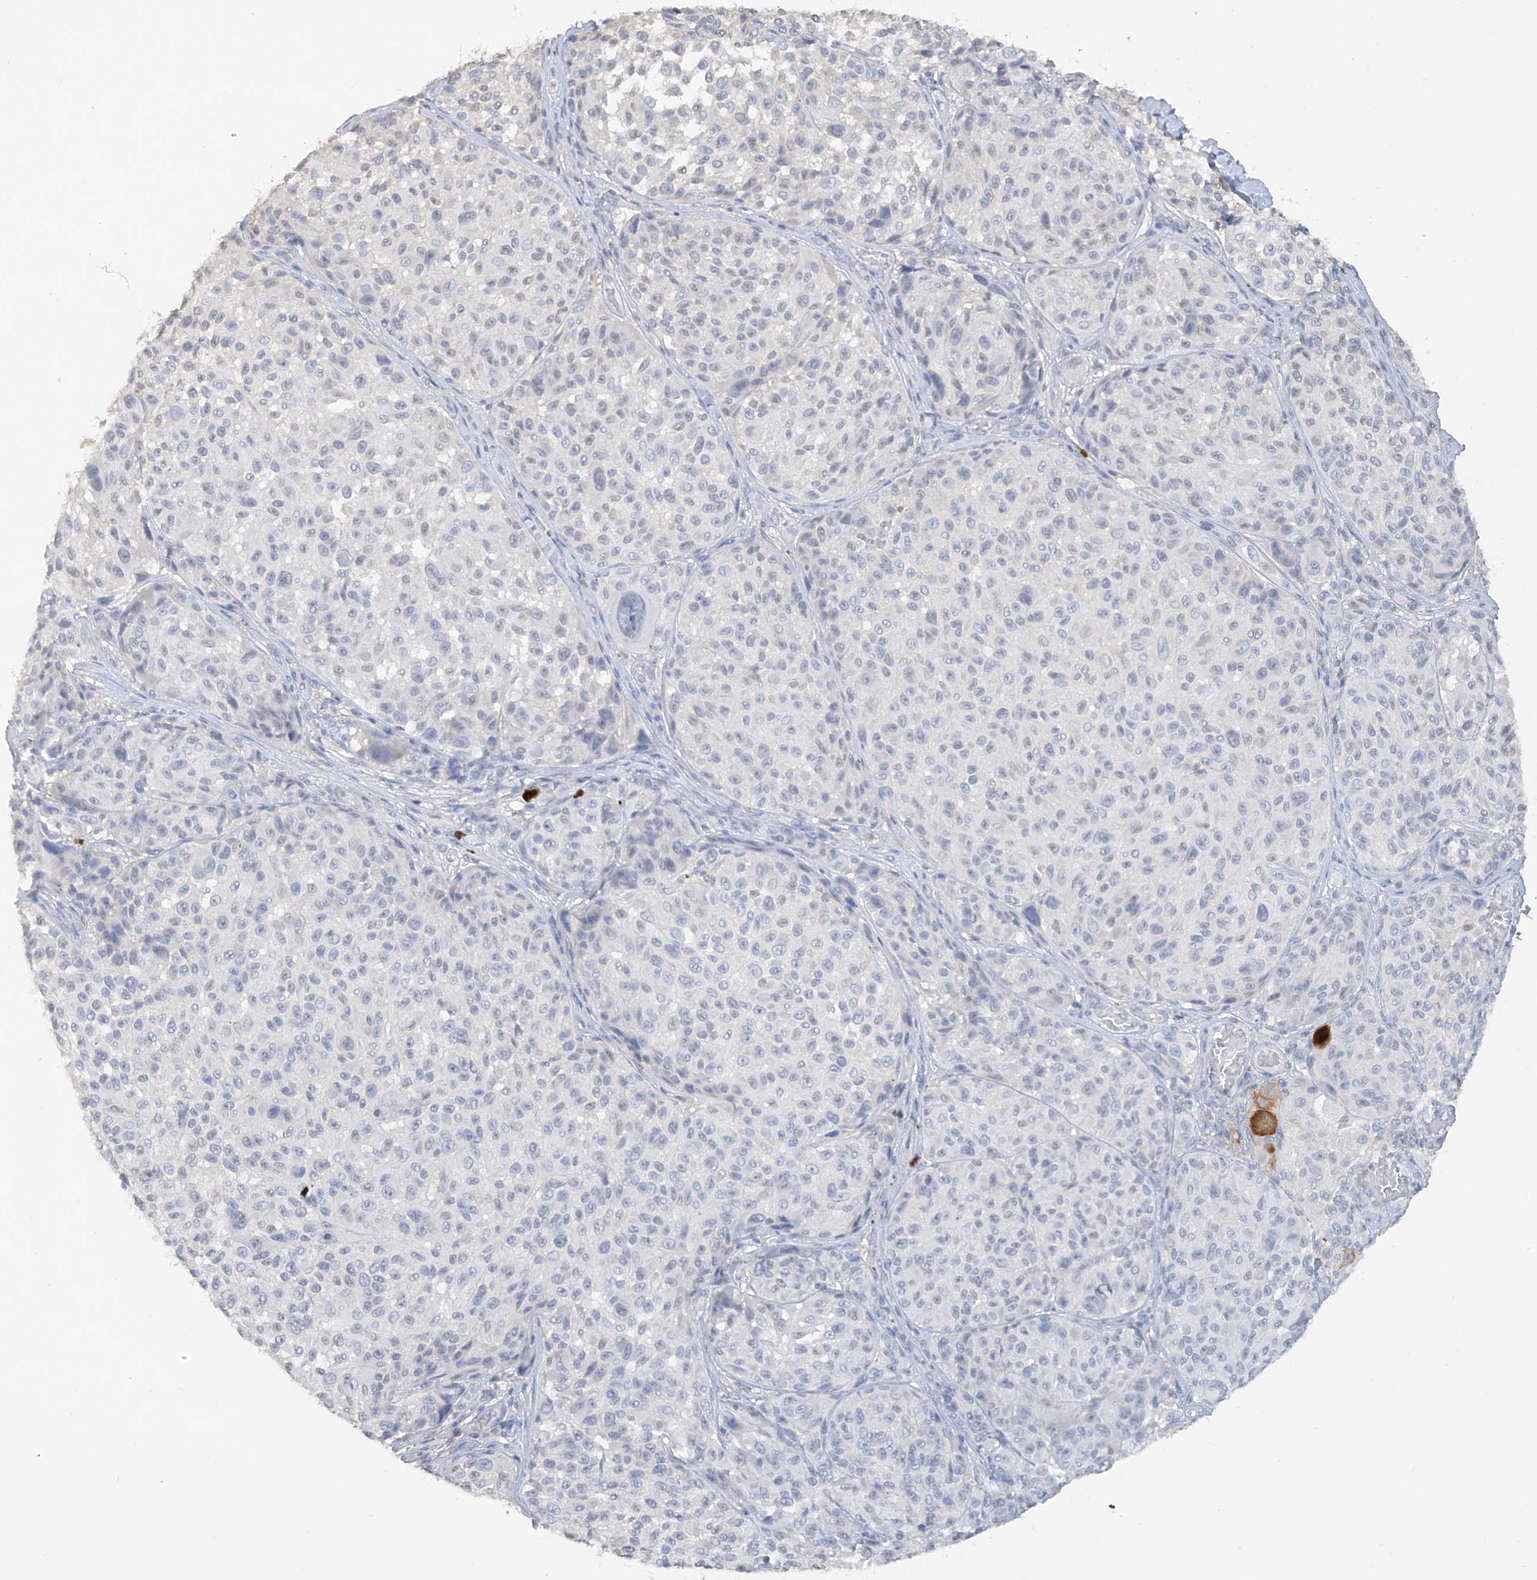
{"staining": {"intensity": "negative", "quantity": "none", "location": "none"}, "tissue": "melanoma", "cell_type": "Tumor cells", "image_type": "cancer", "snomed": [{"axis": "morphology", "description": "Malignant melanoma, NOS"}, {"axis": "topography", "description": "Skin"}], "caption": "DAB (3,3'-diaminobenzidine) immunohistochemical staining of human melanoma demonstrates no significant expression in tumor cells.", "gene": "HAS3", "patient": {"sex": "male", "age": 83}}